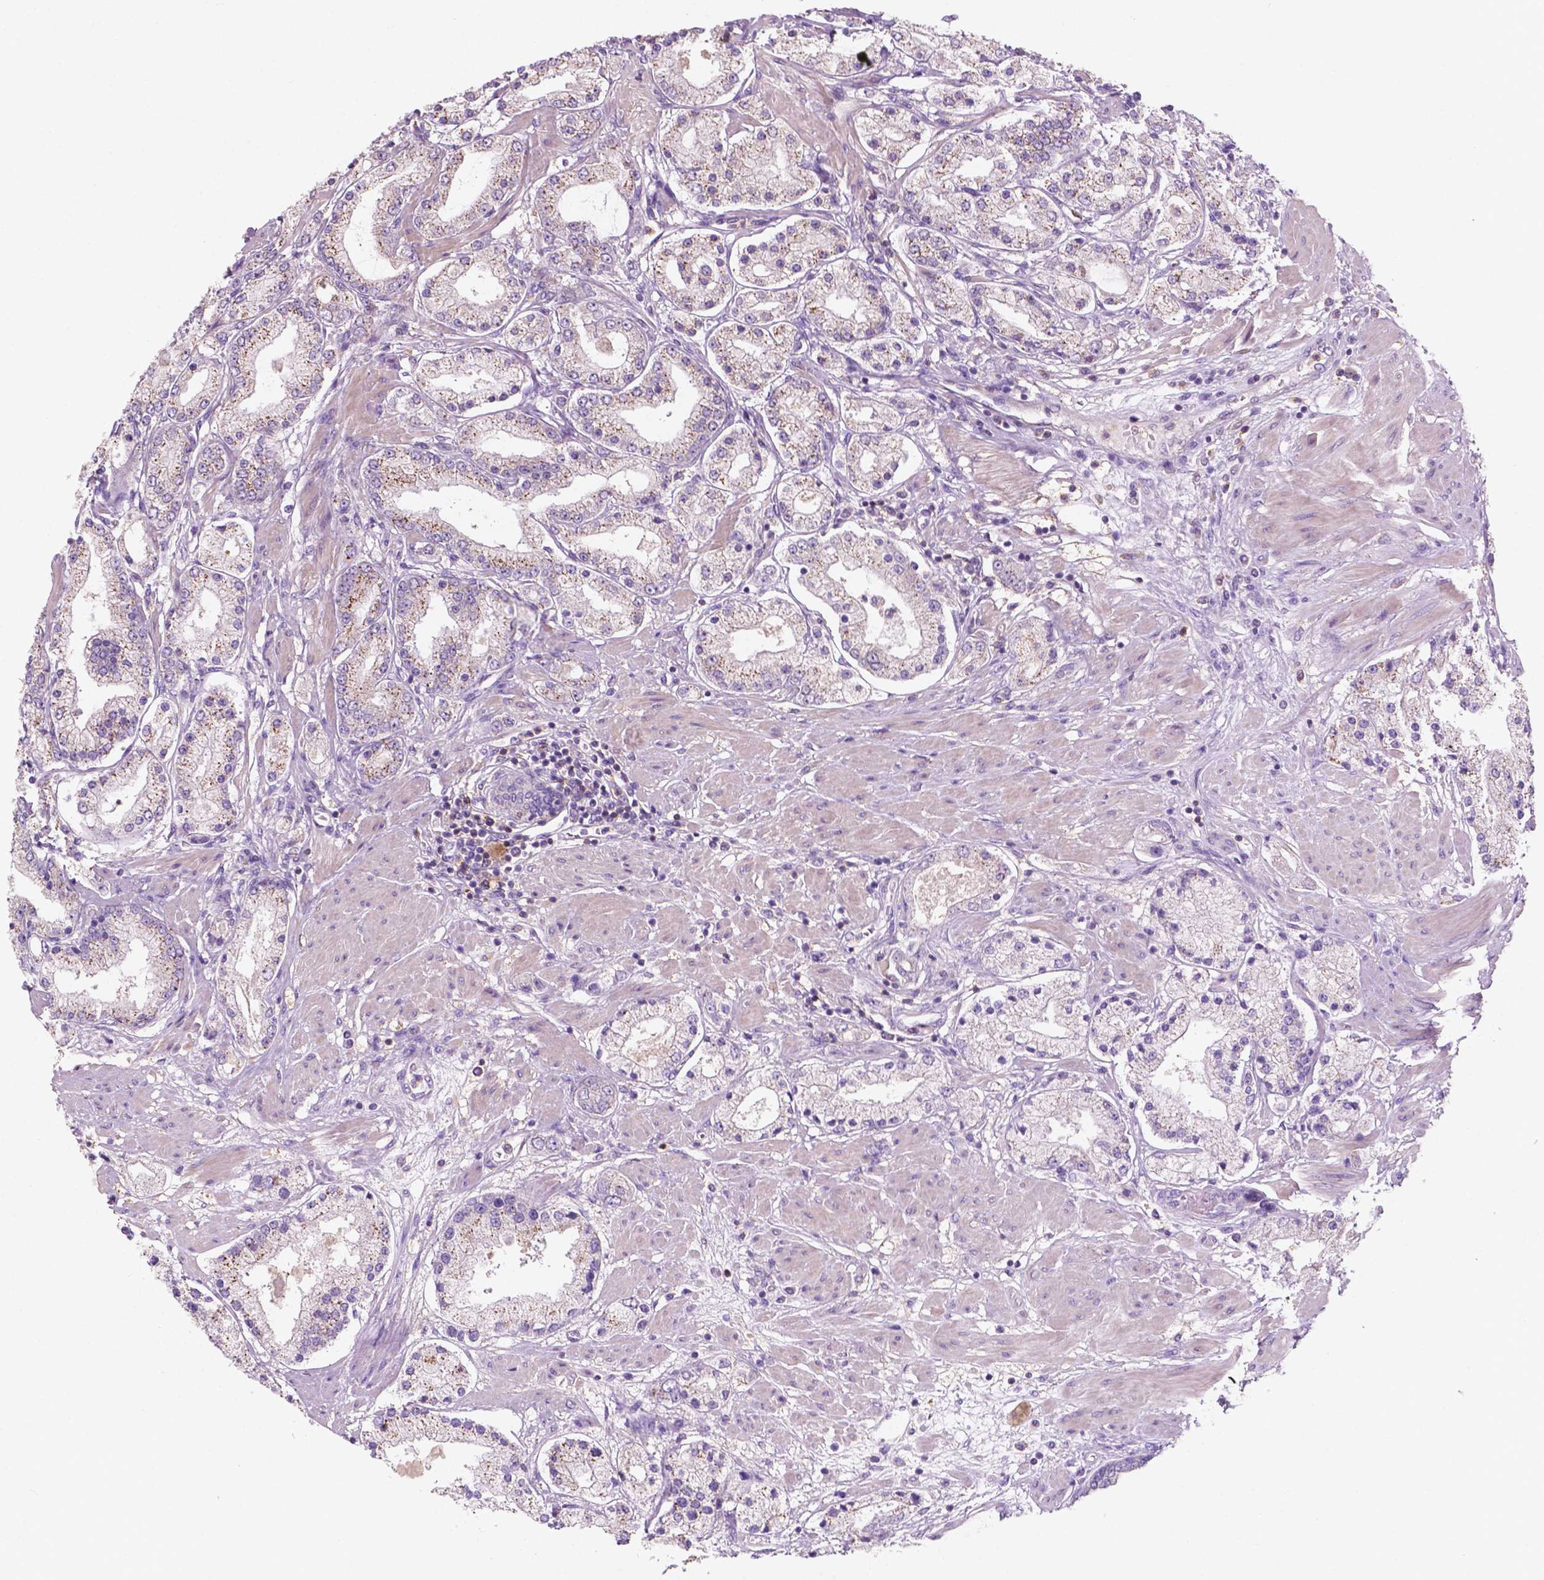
{"staining": {"intensity": "weak", "quantity": "<25%", "location": "cytoplasmic/membranous"}, "tissue": "prostate cancer", "cell_type": "Tumor cells", "image_type": "cancer", "snomed": [{"axis": "morphology", "description": "Adenocarcinoma, High grade"}, {"axis": "topography", "description": "Prostate"}], "caption": "Prostate high-grade adenocarcinoma stained for a protein using IHC exhibits no expression tumor cells.", "gene": "SEMA4A", "patient": {"sex": "male", "age": 67}}